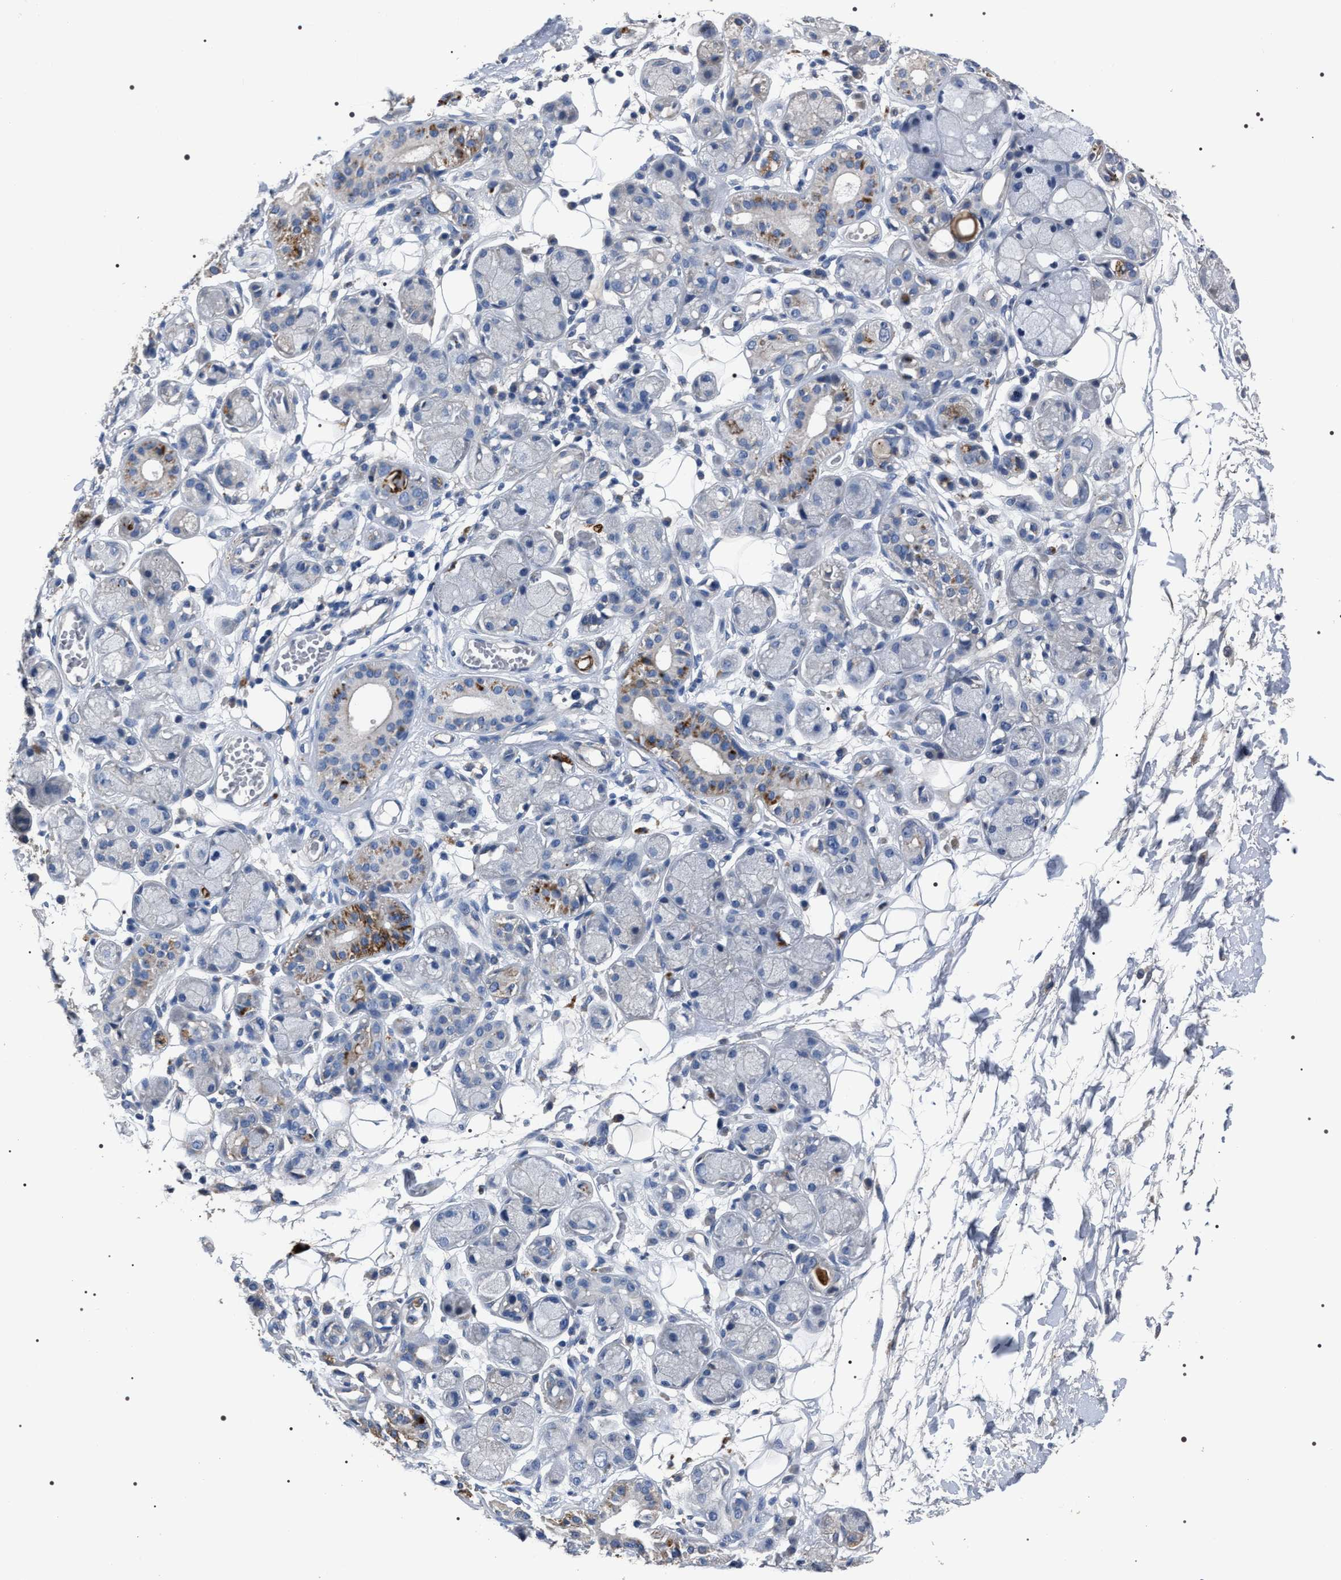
{"staining": {"intensity": "negative", "quantity": "none", "location": "none"}, "tissue": "adipose tissue", "cell_type": "Adipocytes", "image_type": "normal", "snomed": [{"axis": "morphology", "description": "Normal tissue, NOS"}, {"axis": "morphology", "description": "Inflammation, NOS"}, {"axis": "topography", "description": "Salivary gland"}, {"axis": "topography", "description": "Peripheral nerve tissue"}], "caption": "The photomicrograph reveals no staining of adipocytes in benign adipose tissue. (Immunohistochemistry, brightfield microscopy, high magnification).", "gene": "TRIM54", "patient": {"sex": "female", "age": 75}}